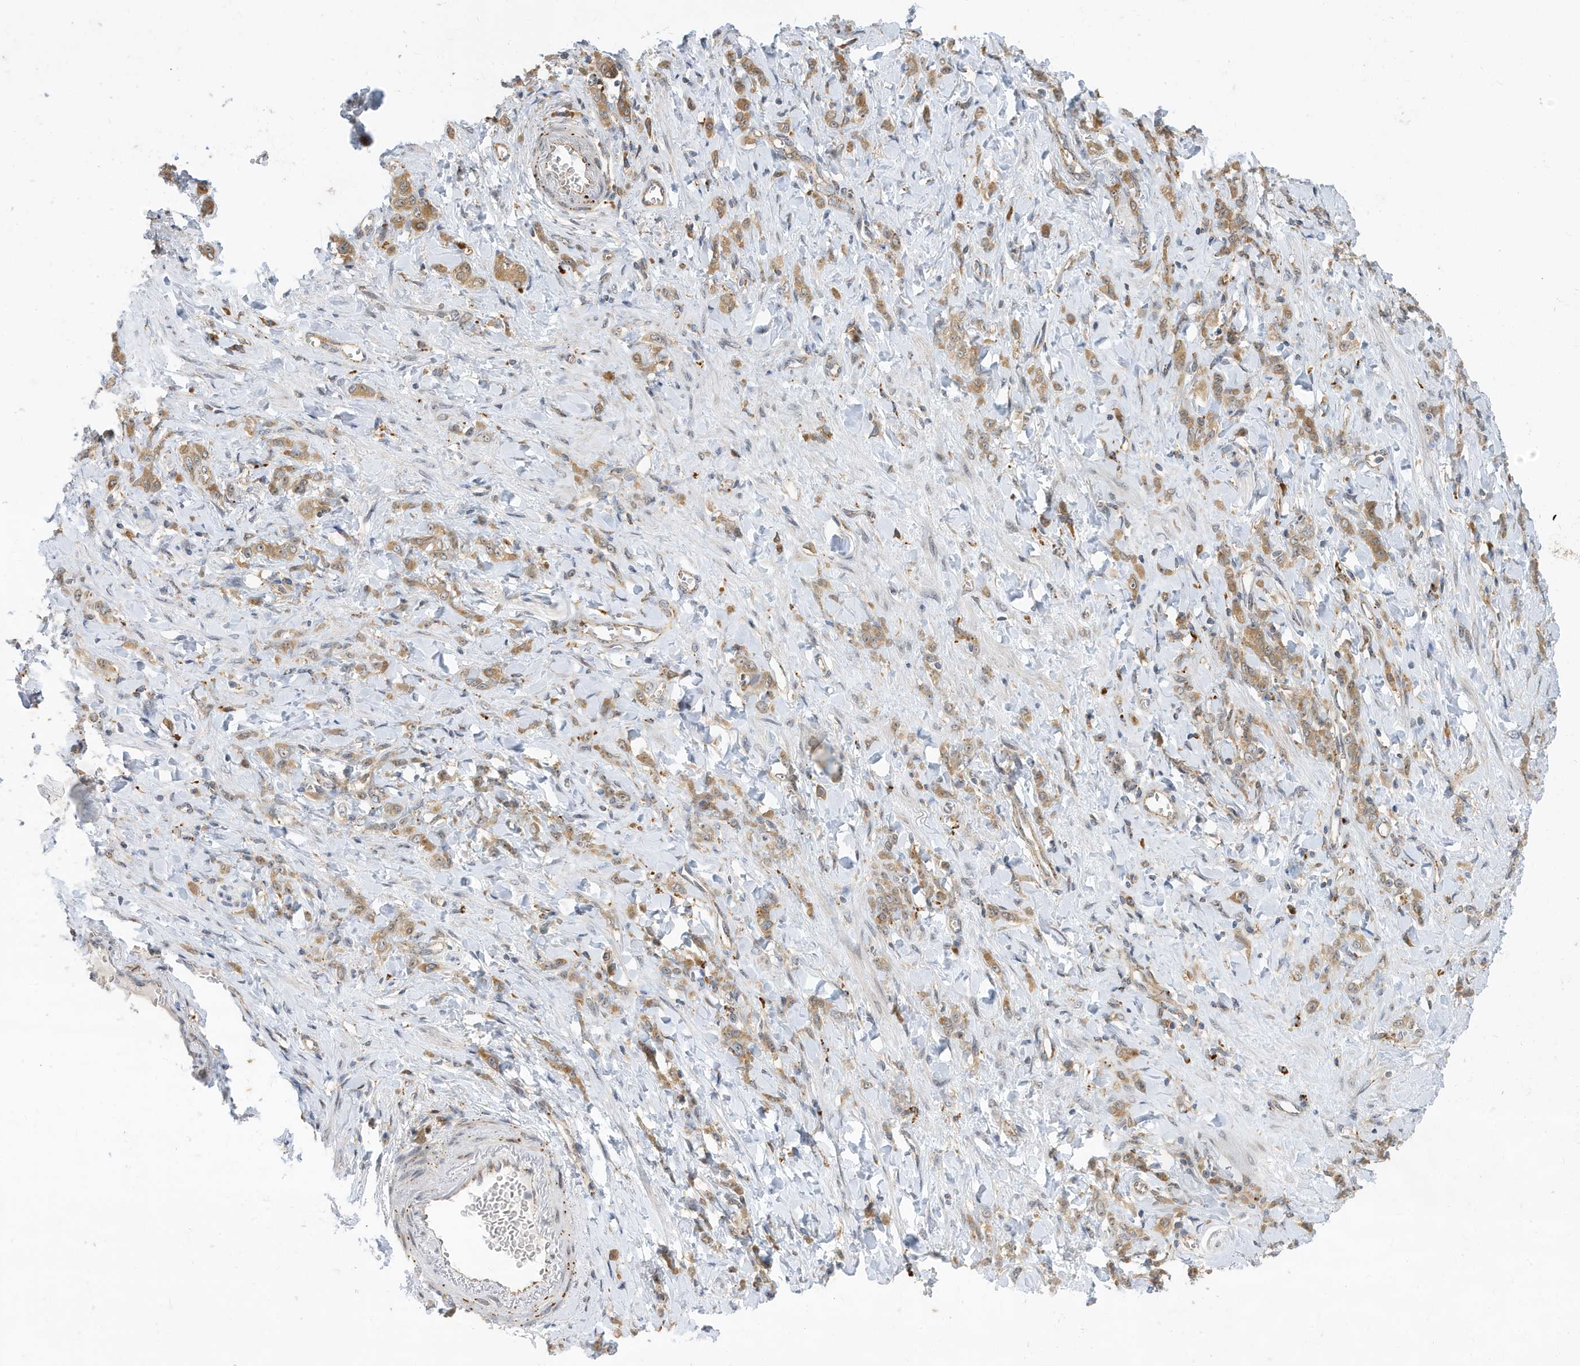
{"staining": {"intensity": "moderate", "quantity": ">75%", "location": "cytoplasmic/membranous"}, "tissue": "stomach cancer", "cell_type": "Tumor cells", "image_type": "cancer", "snomed": [{"axis": "morphology", "description": "Normal tissue, NOS"}, {"axis": "morphology", "description": "Adenocarcinoma, NOS"}, {"axis": "topography", "description": "Stomach"}], "caption": "Immunohistochemical staining of stomach adenocarcinoma shows medium levels of moderate cytoplasmic/membranous protein positivity in approximately >75% of tumor cells. The protein is shown in brown color, while the nuclei are stained blue.", "gene": "ZNF507", "patient": {"sex": "male", "age": 82}}